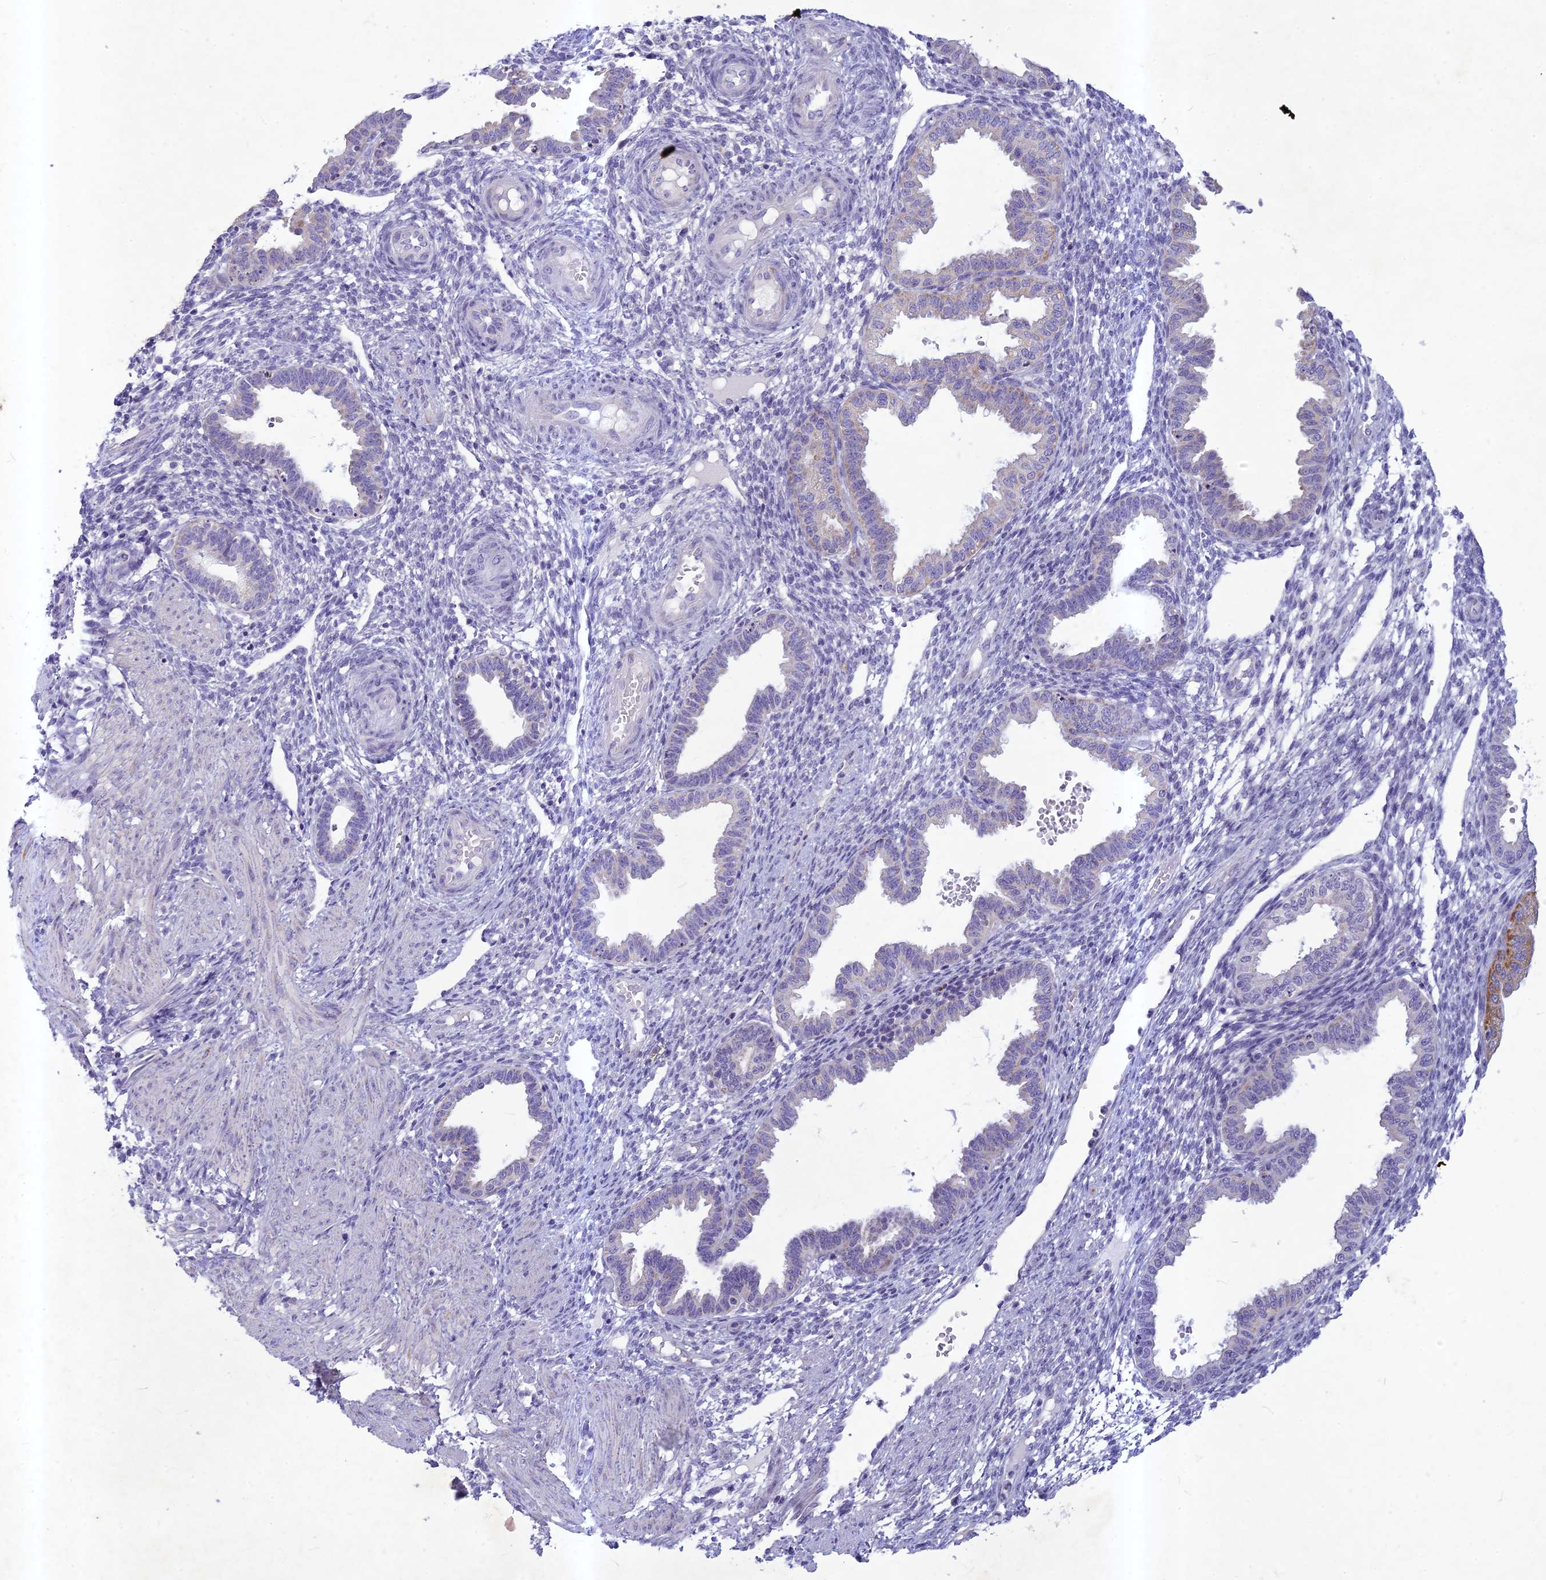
{"staining": {"intensity": "negative", "quantity": "none", "location": "none"}, "tissue": "endometrium", "cell_type": "Cells in endometrial stroma", "image_type": "normal", "snomed": [{"axis": "morphology", "description": "Normal tissue, NOS"}, {"axis": "topography", "description": "Endometrium"}], "caption": "A high-resolution micrograph shows immunohistochemistry (IHC) staining of benign endometrium, which reveals no significant staining in cells in endometrial stroma. Nuclei are stained in blue.", "gene": "HIGD1A", "patient": {"sex": "female", "age": 33}}